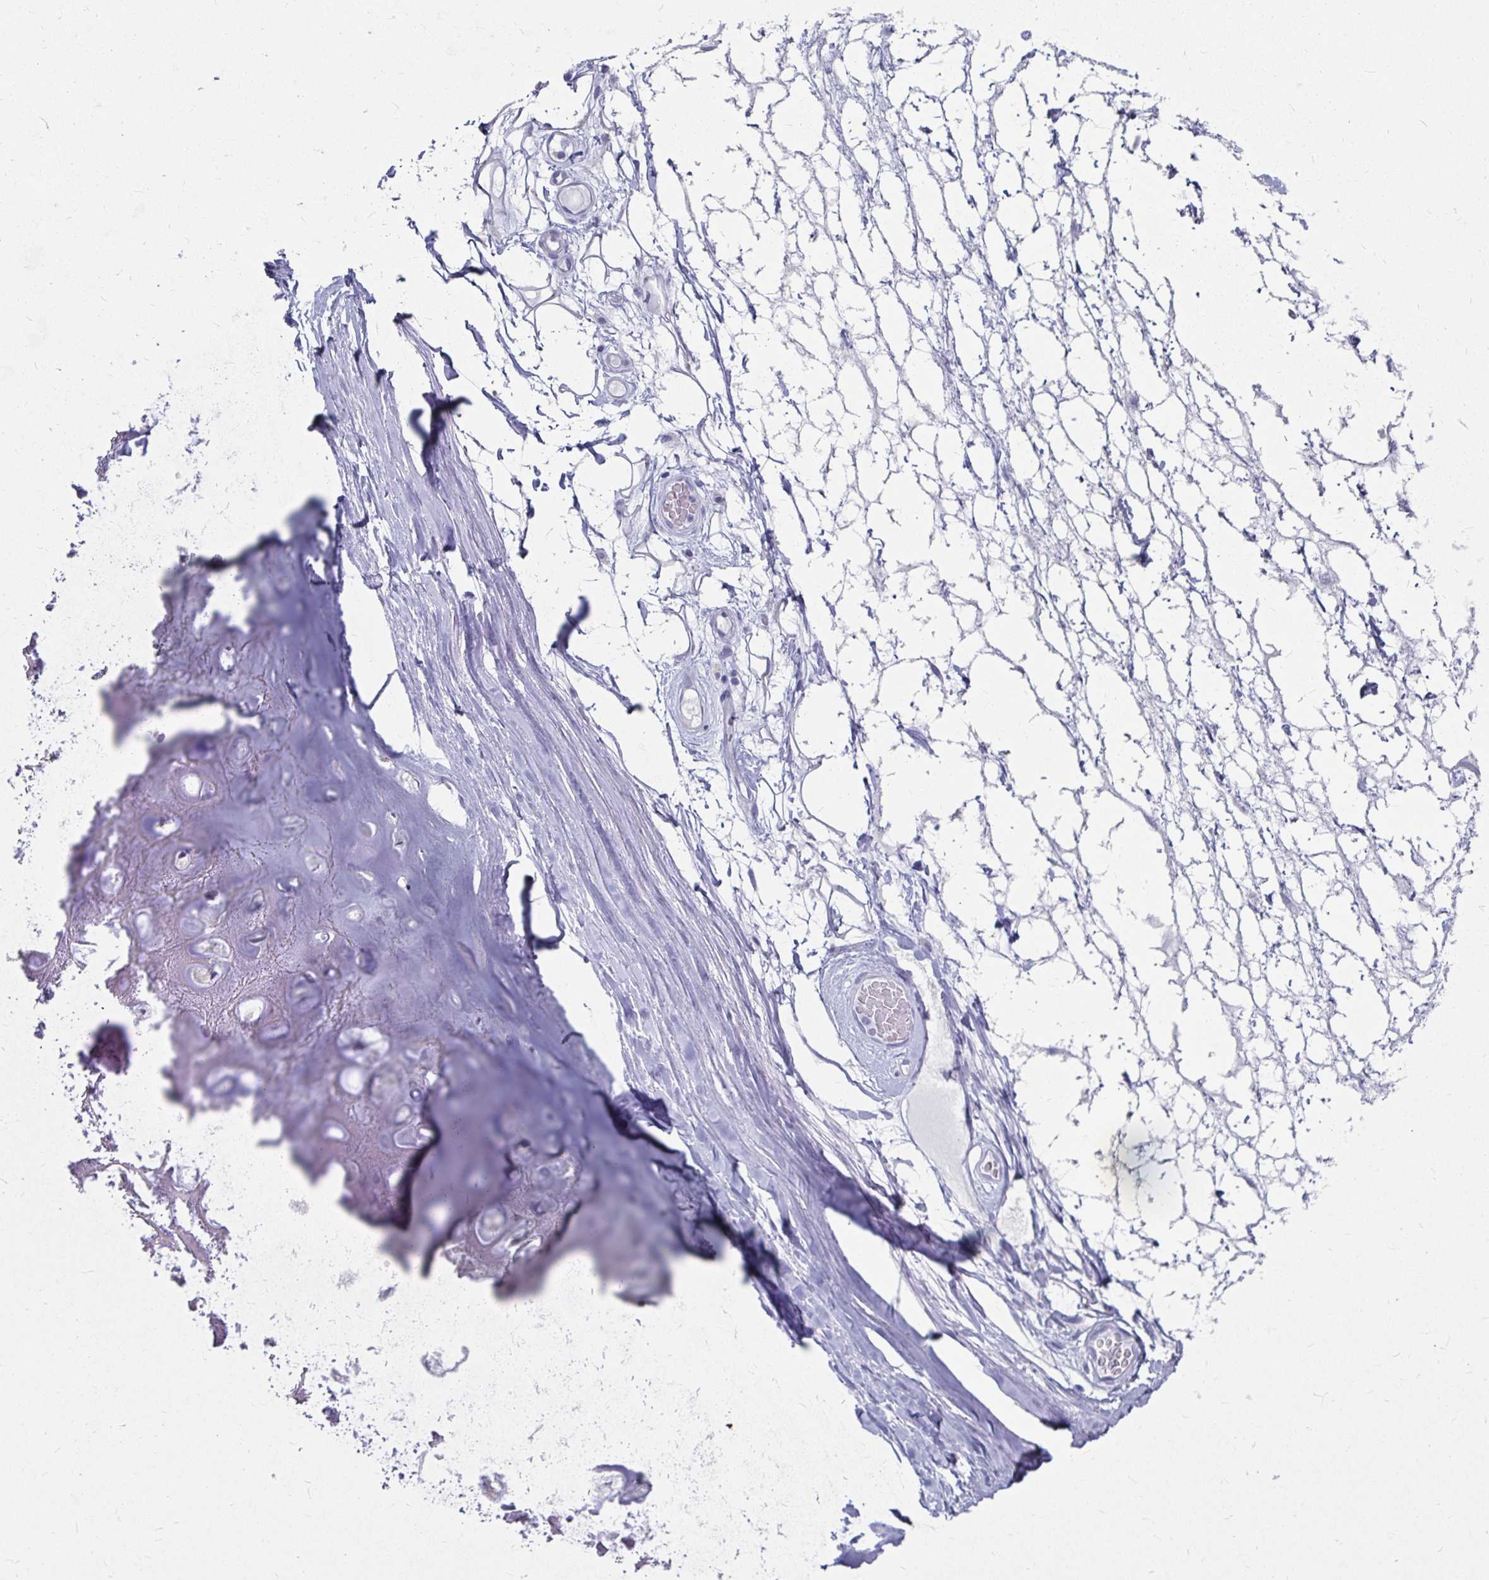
{"staining": {"intensity": "negative", "quantity": "none", "location": "none"}, "tissue": "adipose tissue", "cell_type": "Adipocytes", "image_type": "normal", "snomed": [{"axis": "morphology", "description": "Normal tissue, NOS"}, {"axis": "topography", "description": "Lymph node"}, {"axis": "topography", "description": "Cartilage tissue"}, {"axis": "topography", "description": "Nasopharynx"}], "caption": "This histopathology image is of benign adipose tissue stained with immunohistochemistry to label a protein in brown with the nuclei are counter-stained blue. There is no expression in adipocytes.", "gene": "CA9", "patient": {"sex": "male", "age": 63}}